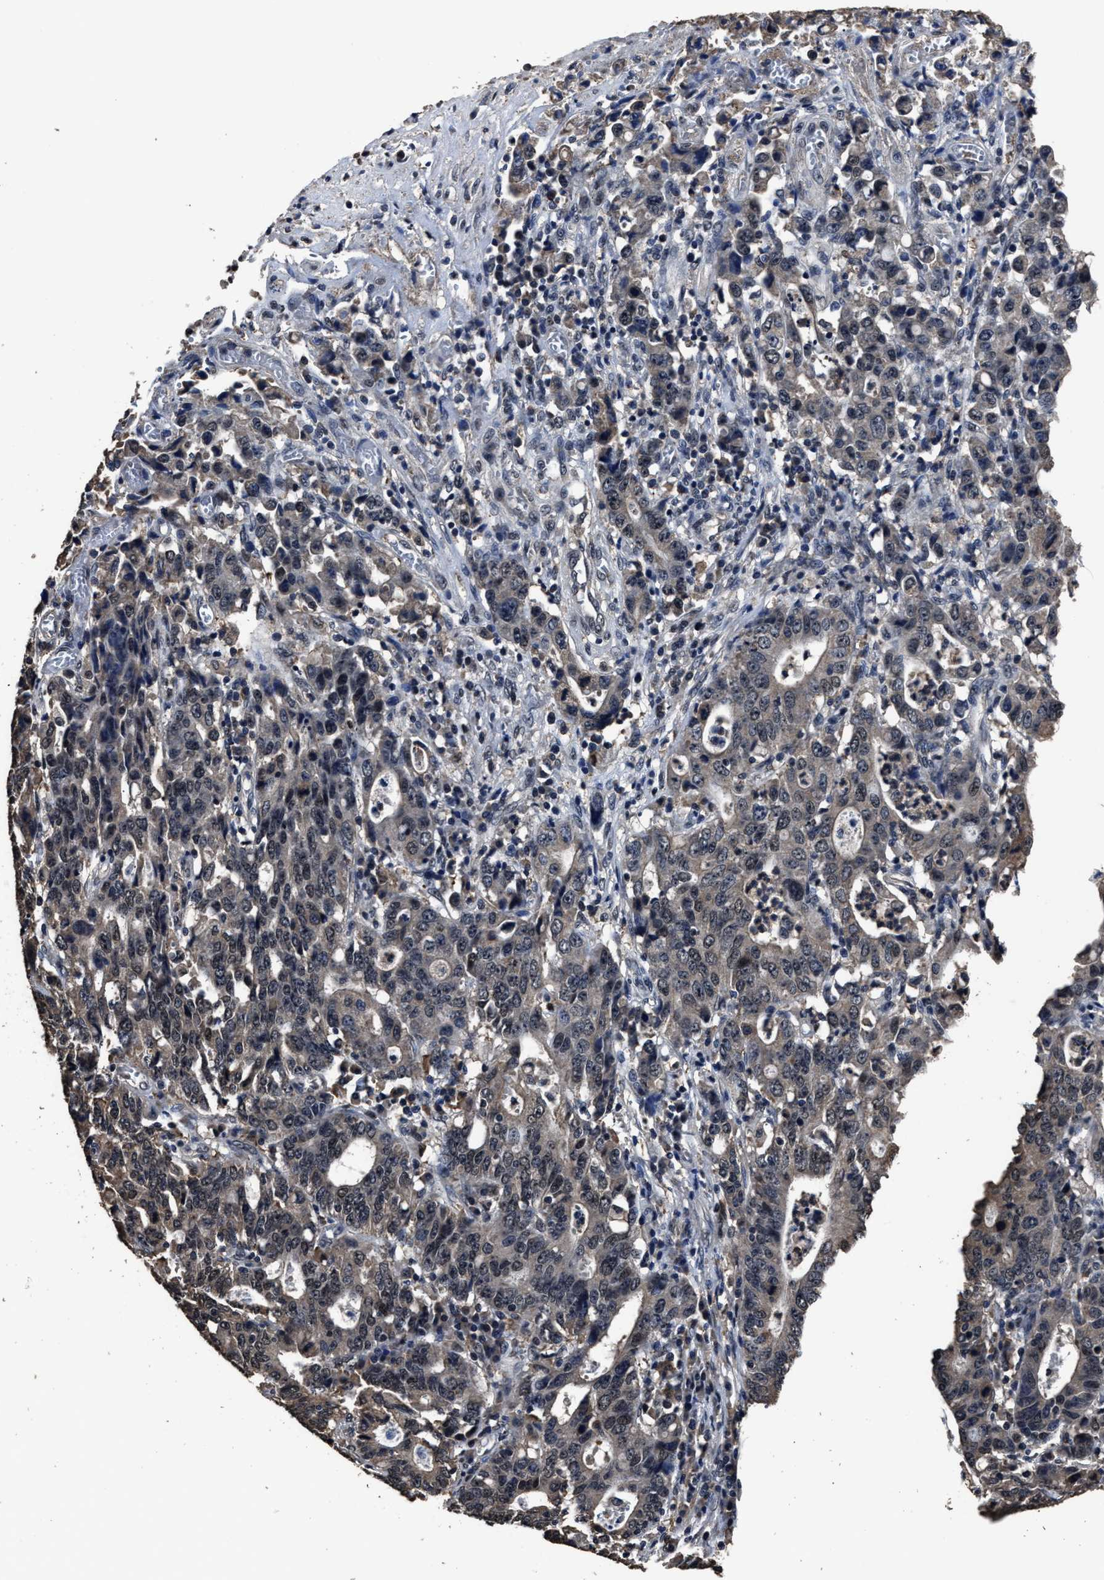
{"staining": {"intensity": "weak", "quantity": "<25%", "location": "cytoplasmic/membranous"}, "tissue": "stomach cancer", "cell_type": "Tumor cells", "image_type": "cancer", "snomed": [{"axis": "morphology", "description": "Adenocarcinoma, NOS"}, {"axis": "topography", "description": "Stomach, upper"}], "caption": "A high-resolution histopathology image shows IHC staining of stomach cancer, which exhibits no significant staining in tumor cells.", "gene": "RSBN1L", "patient": {"sex": "male", "age": 69}}